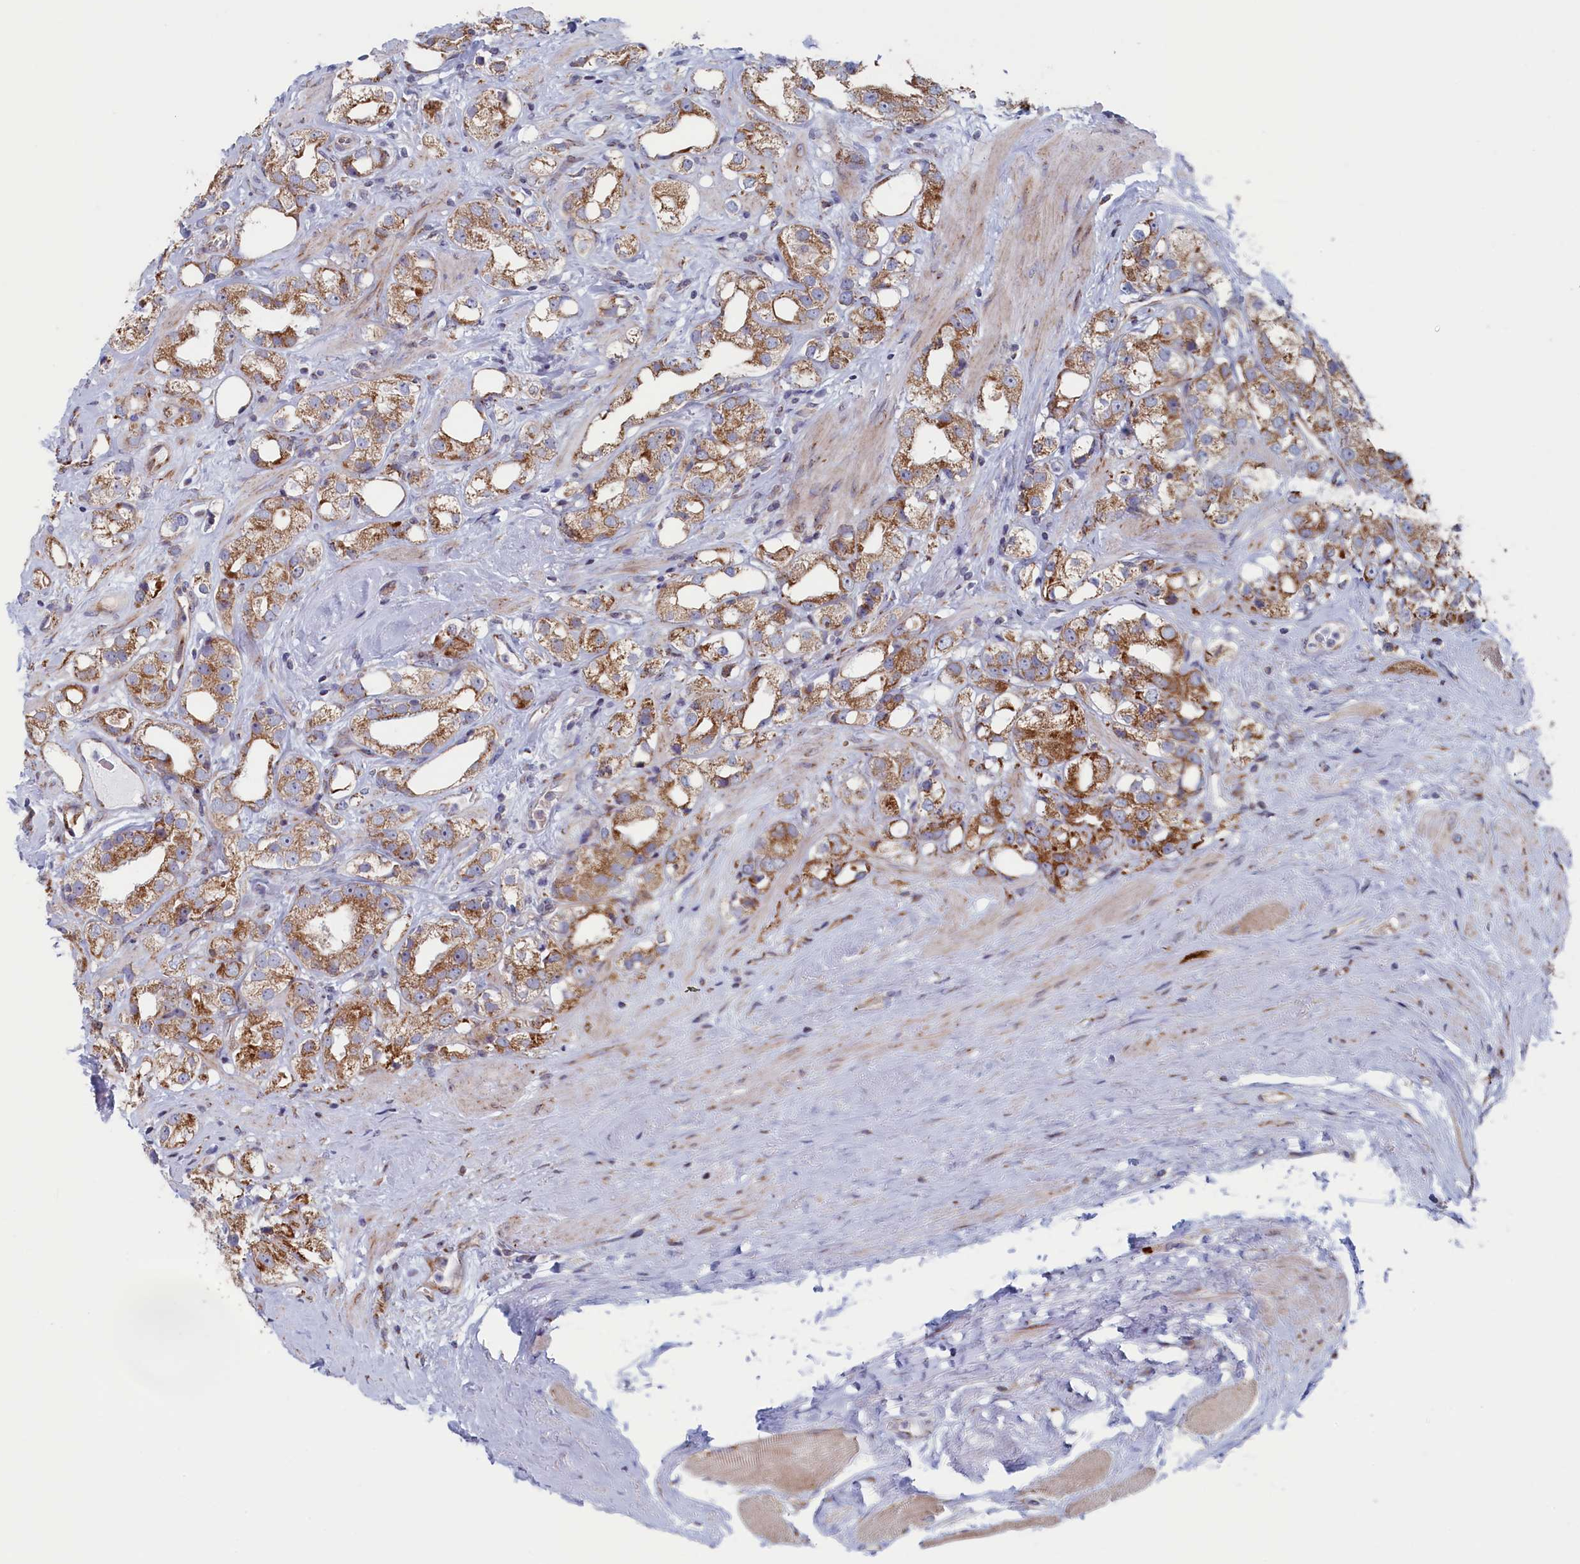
{"staining": {"intensity": "moderate", "quantity": ">75%", "location": "cytoplasmic/membranous"}, "tissue": "prostate cancer", "cell_type": "Tumor cells", "image_type": "cancer", "snomed": [{"axis": "morphology", "description": "Adenocarcinoma, NOS"}, {"axis": "topography", "description": "Prostate"}], "caption": "Human prostate adenocarcinoma stained for a protein (brown) displays moderate cytoplasmic/membranous positive positivity in approximately >75% of tumor cells.", "gene": "MTFMT", "patient": {"sex": "male", "age": 79}}